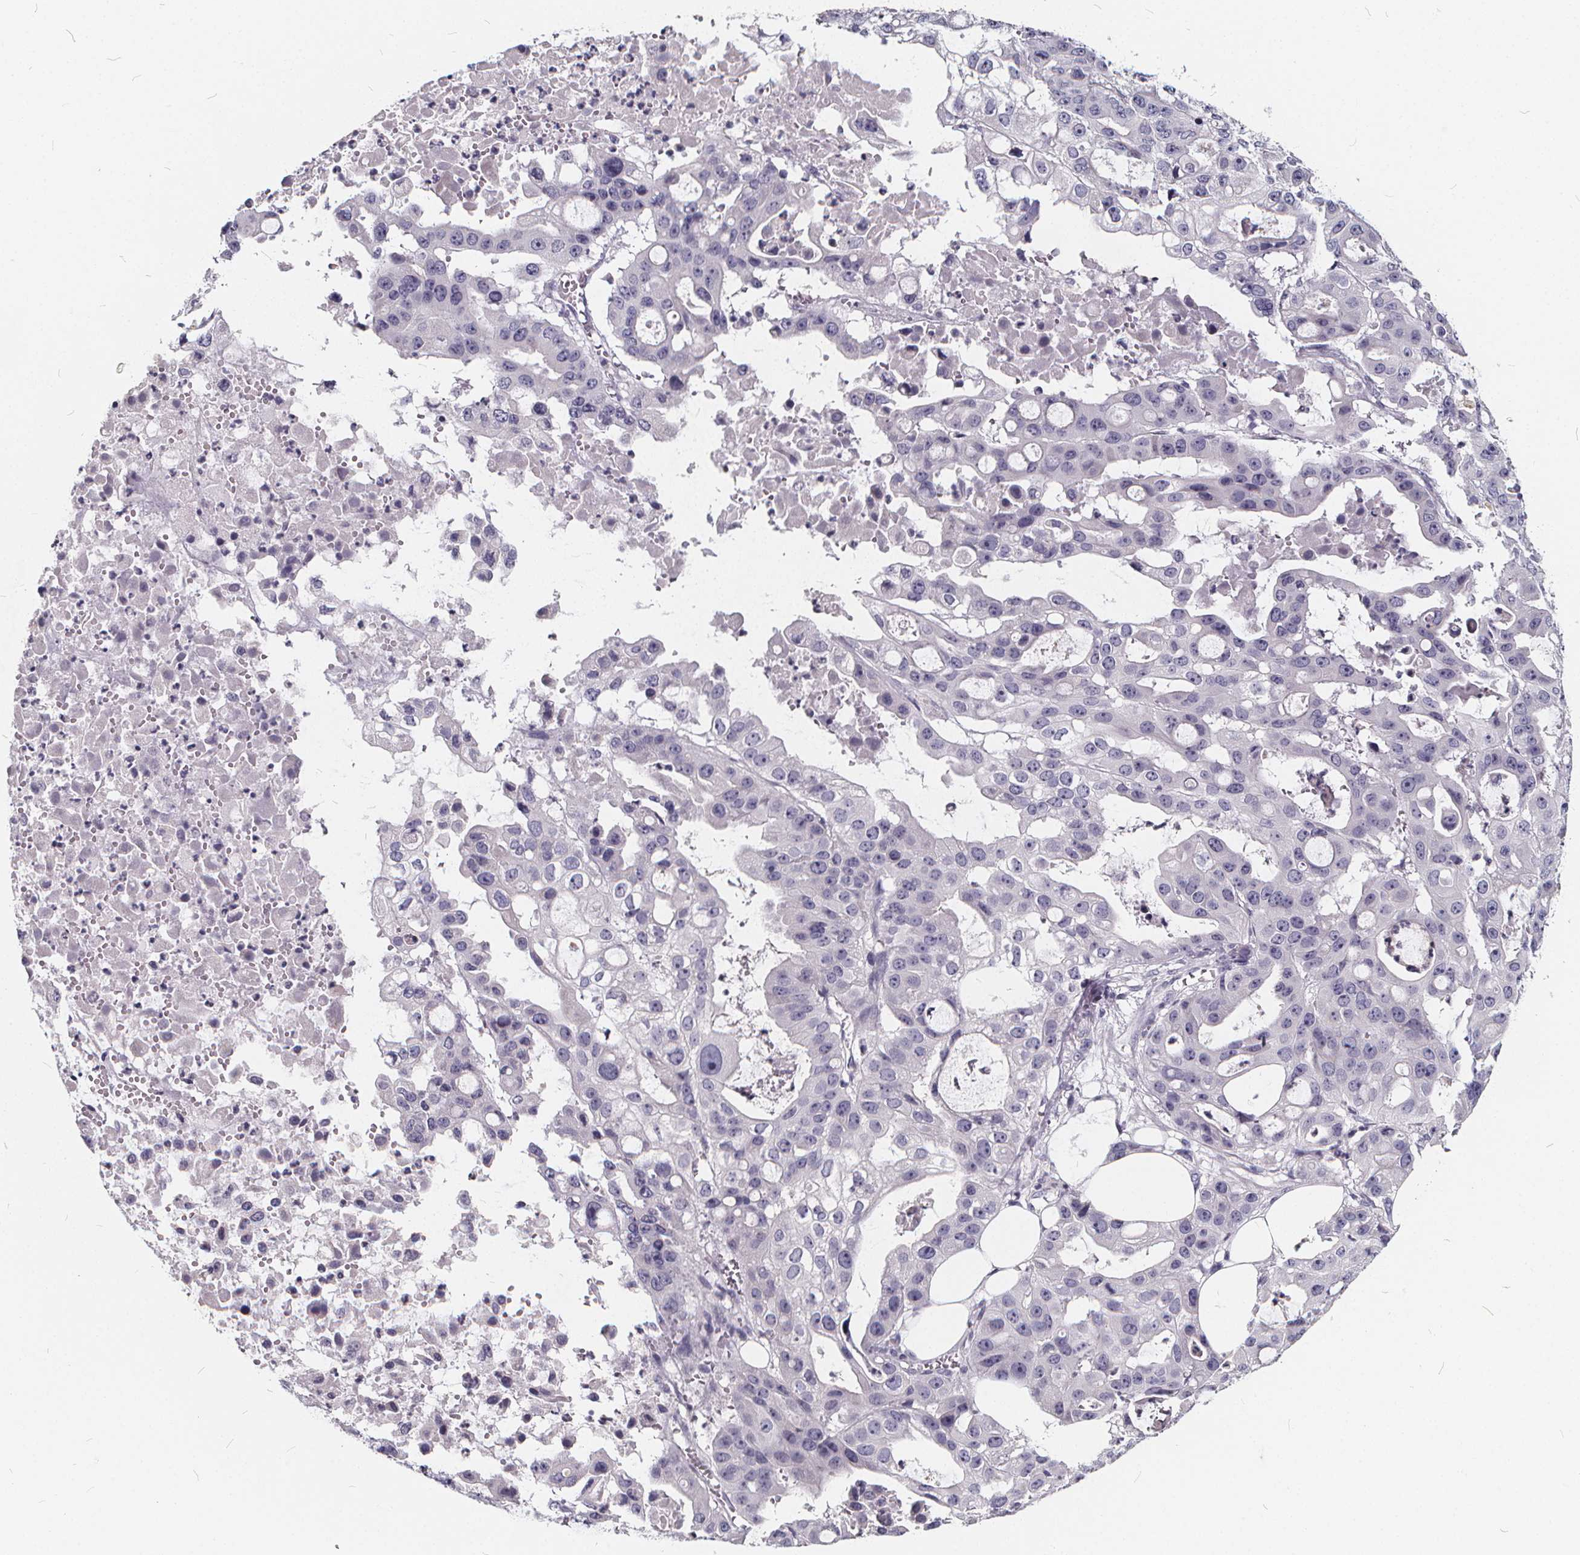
{"staining": {"intensity": "negative", "quantity": "none", "location": "none"}, "tissue": "ovarian cancer", "cell_type": "Tumor cells", "image_type": "cancer", "snomed": [{"axis": "morphology", "description": "Cystadenocarcinoma, serous, NOS"}, {"axis": "topography", "description": "Ovary"}], "caption": "This is a histopathology image of immunohistochemistry (IHC) staining of ovarian cancer (serous cystadenocarcinoma), which shows no positivity in tumor cells.", "gene": "SPEF2", "patient": {"sex": "female", "age": 56}}